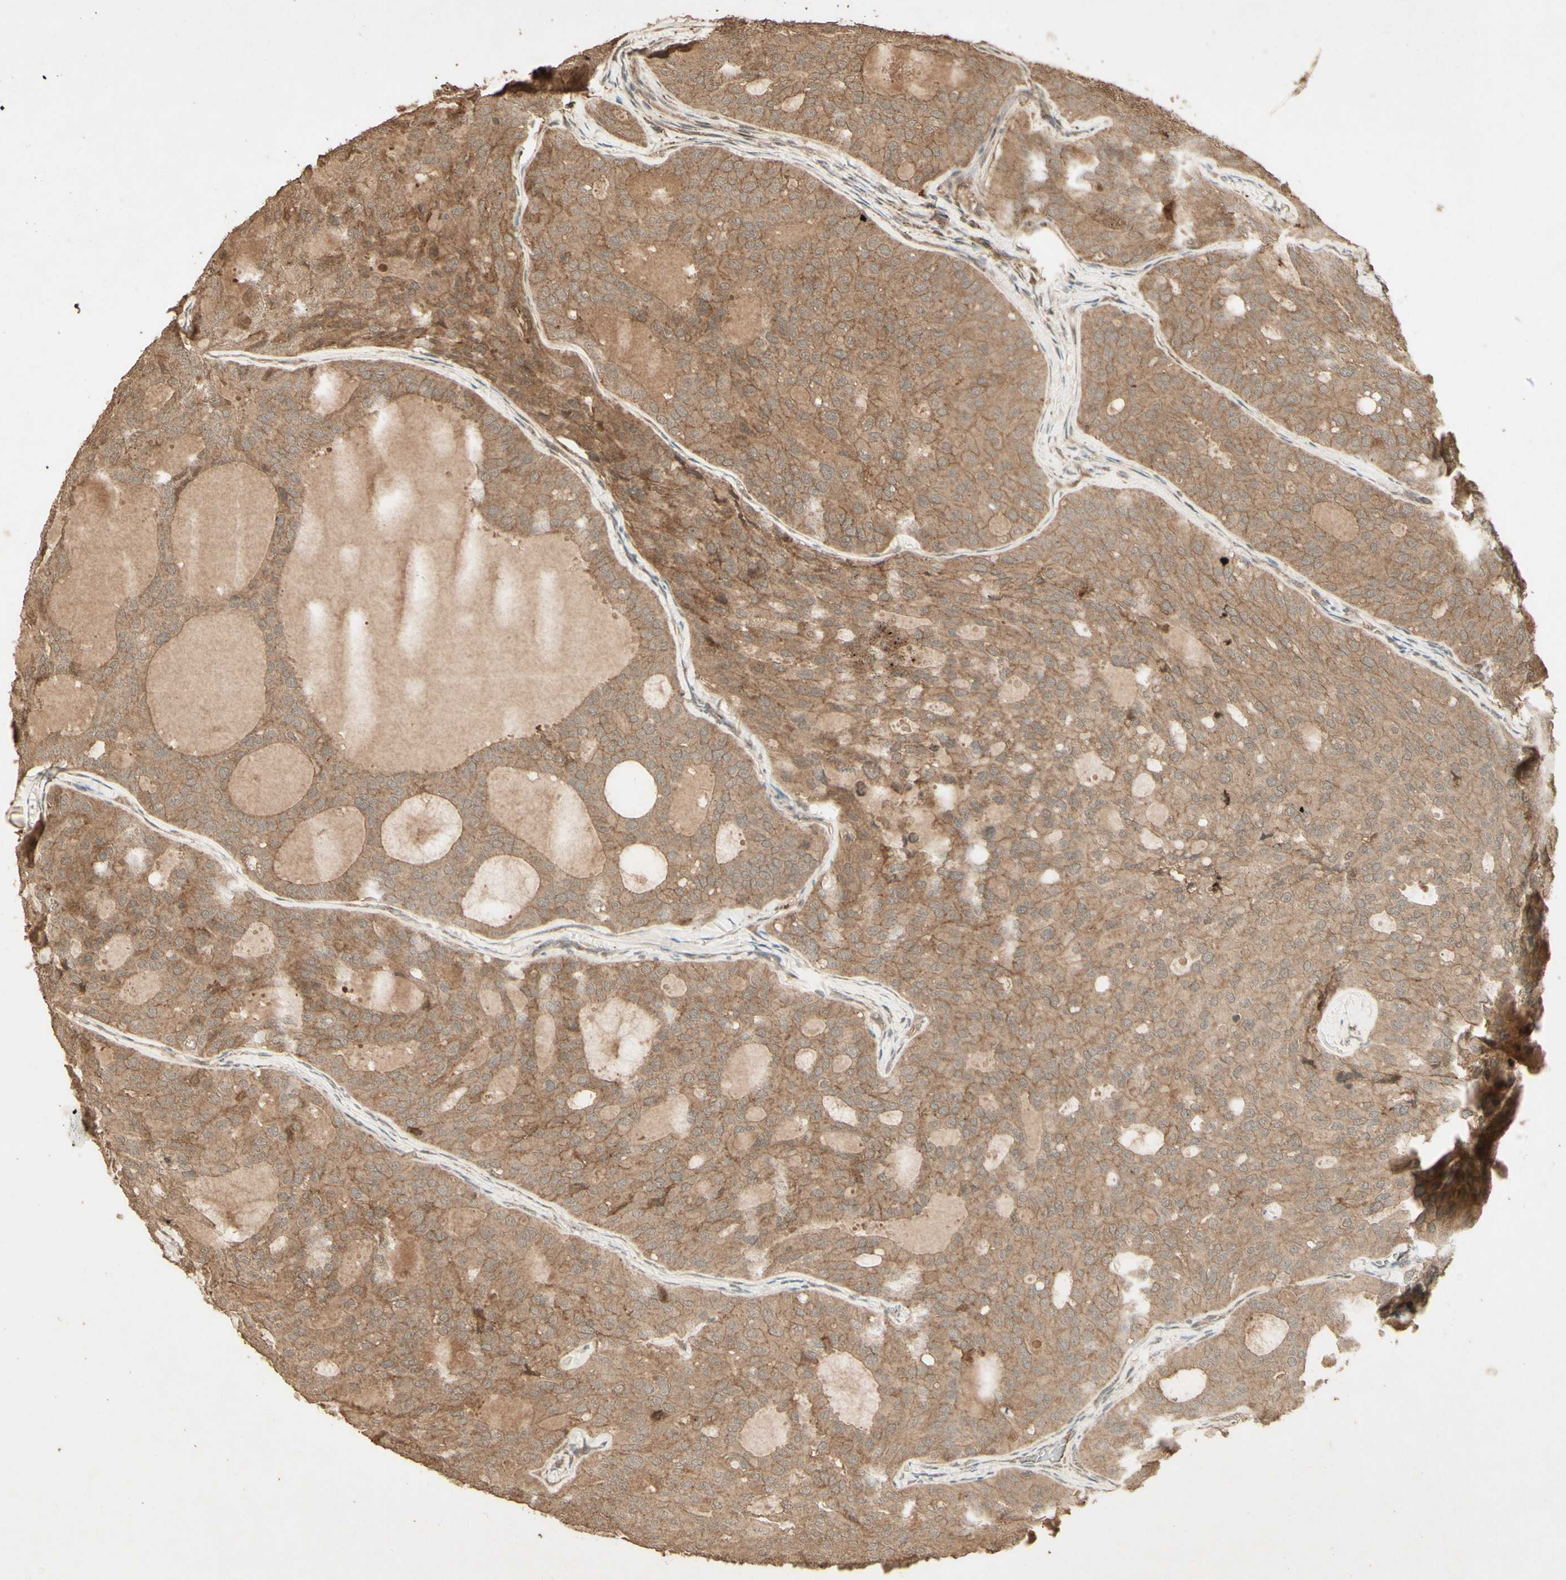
{"staining": {"intensity": "moderate", "quantity": ">75%", "location": "cytoplasmic/membranous"}, "tissue": "thyroid cancer", "cell_type": "Tumor cells", "image_type": "cancer", "snomed": [{"axis": "morphology", "description": "Follicular adenoma carcinoma, NOS"}, {"axis": "topography", "description": "Thyroid gland"}], "caption": "Approximately >75% of tumor cells in thyroid cancer demonstrate moderate cytoplasmic/membranous protein expression as visualized by brown immunohistochemical staining.", "gene": "SMAD9", "patient": {"sex": "male", "age": 75}}